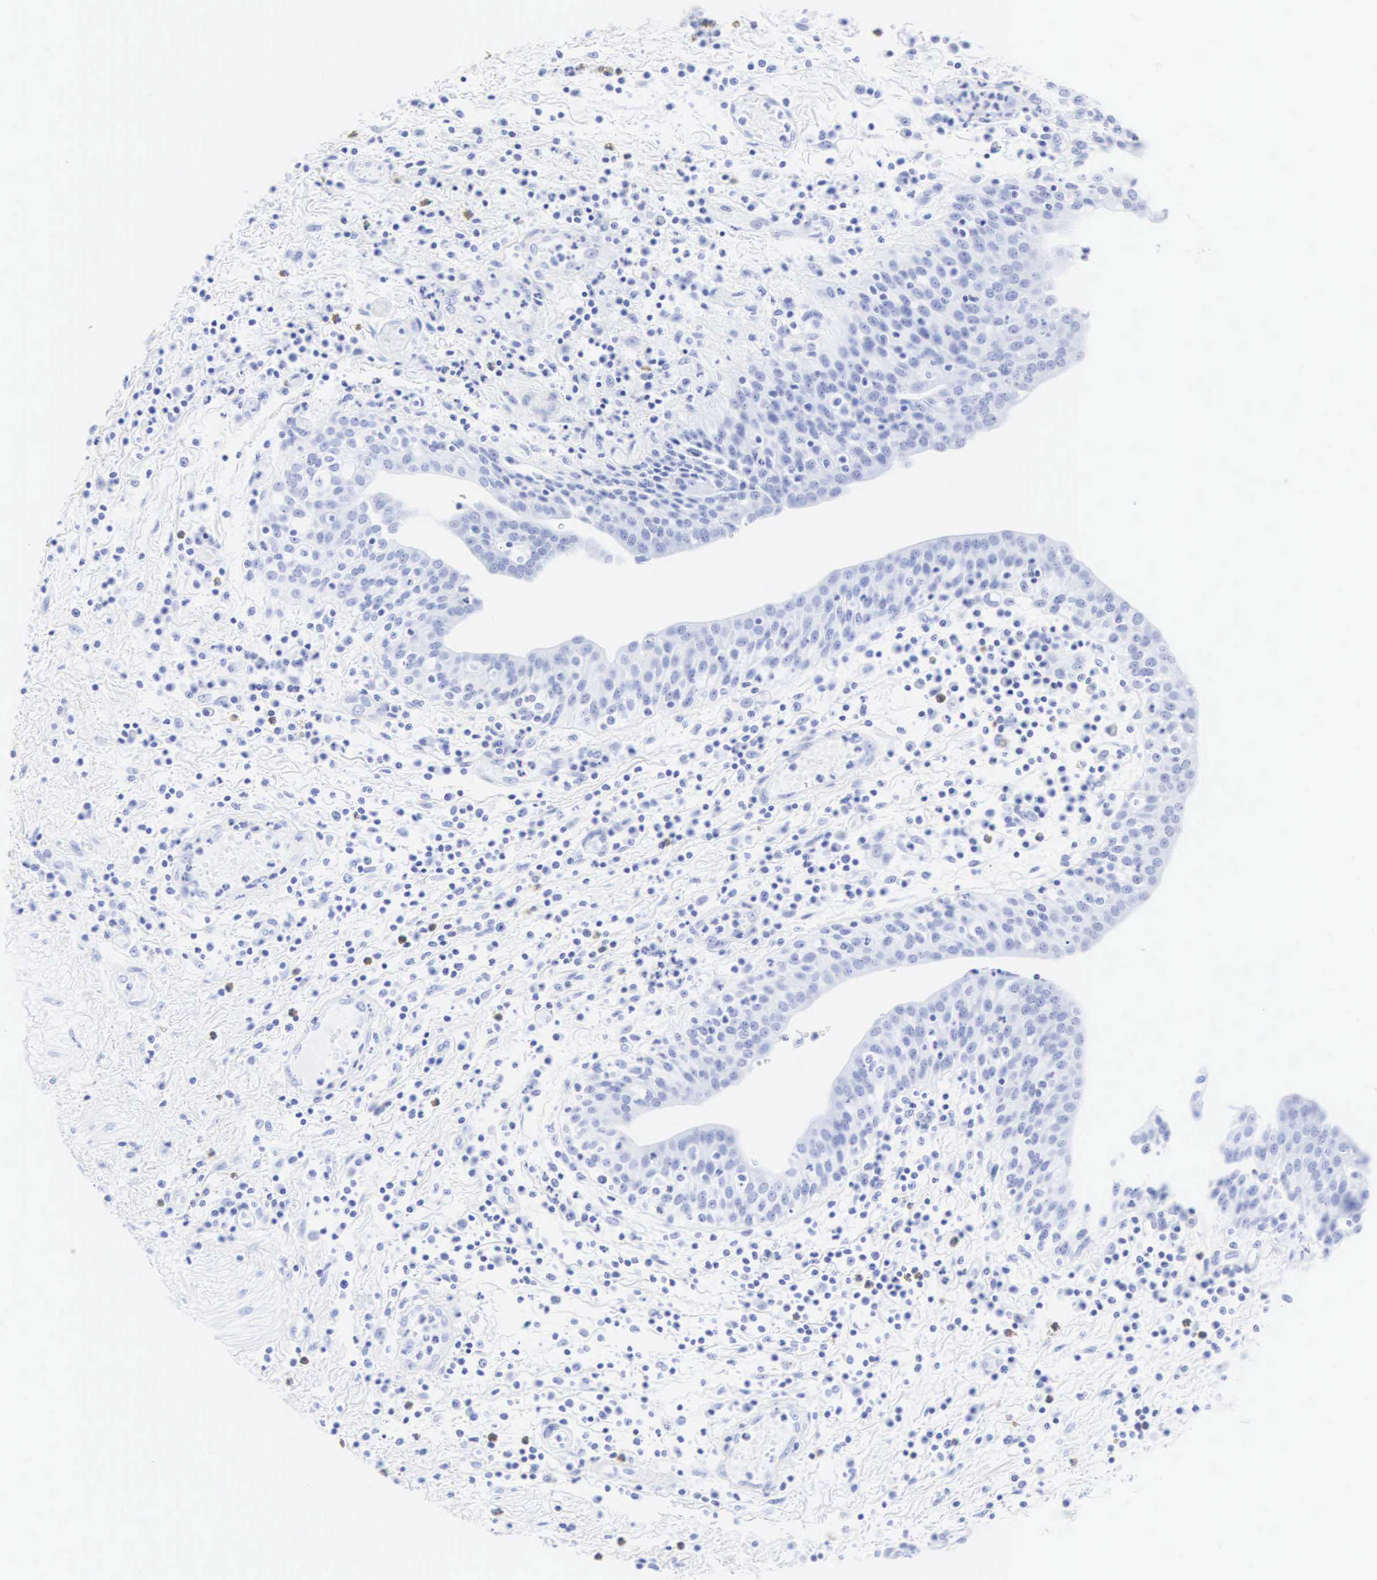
{"staining": {"intensity": "negative", "quantity": "none", "location": "none"}, "tissue": "urinary bladder", "cell_type": "Urothelial cells", "image_type": "normal", "snomed": [{"axis": "morphology", "description": "Normal tissue, NOS"}, {"axis": "topography", "description": "Urinary bladder"}], "caption": "Urothelial cells show no significant positivity in unremarkable urinary bladder.", "gene": "CGB3", "patient": {"sex": "female", "age": 84}}